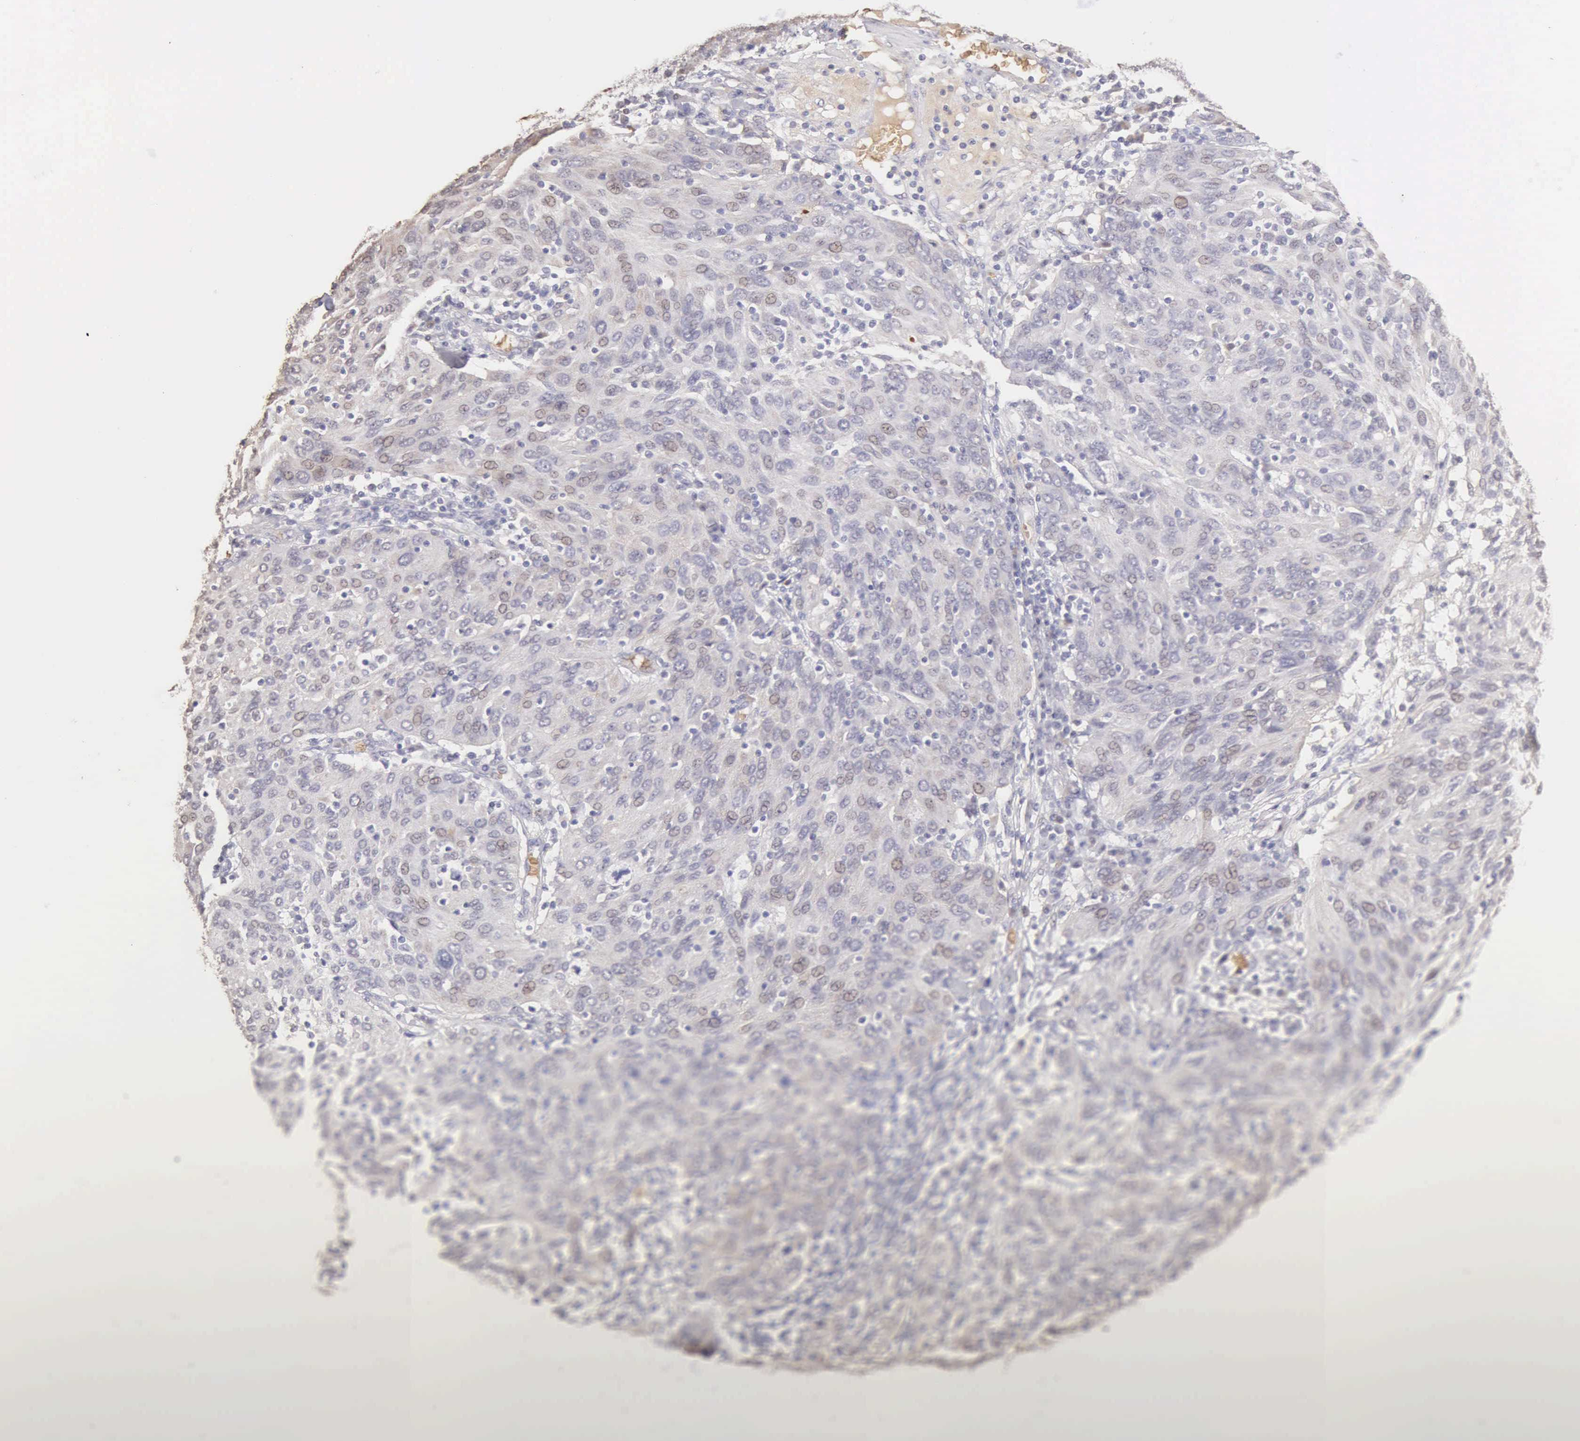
{"staining": {"intensity": "negative", "quantity": "none", "location": "none"}, "tissue": "ovarian cancer", "cell_type": "Tumor cells", "image_type": "cancer", "snomed": [{"axis": "morphology", "description": "Carcinoma, endometroid"}, {"axis": "topography", "description": "Ovary"}], "caption": "The photomicrograph reveals no significant staining in tumor cells of endometroid carcinoma (ovarian).", "gene": "CFI", "patient": {"sex": "female", "age": 50}}